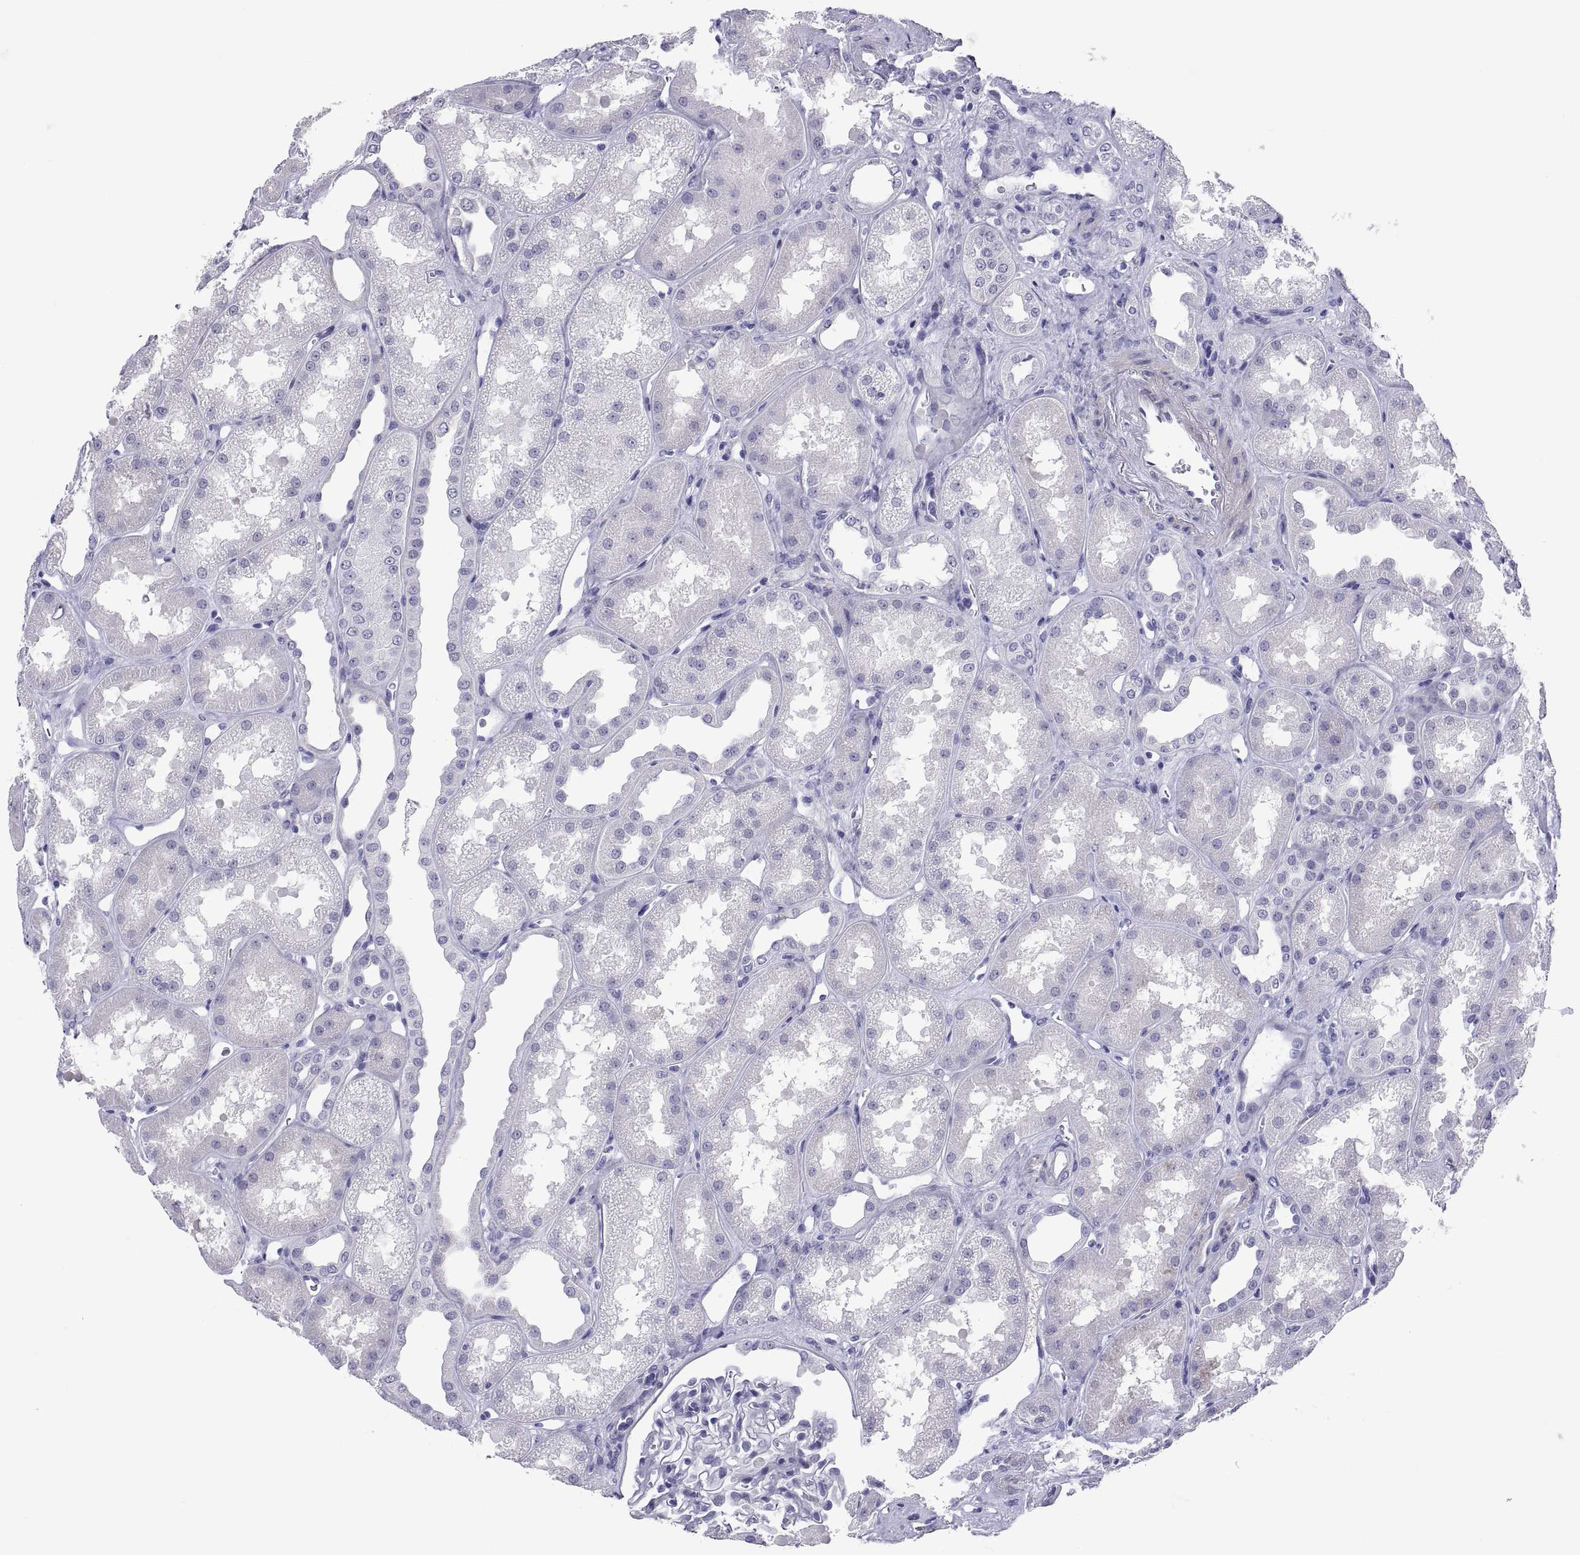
{"staining": {"intensity": "negative", "quantity": "none", "location": "none"}, "tissue": "kidney", "cell_type": "Cells in glomeruli", "image_type": "normal", "snomed": [{"axis": "morphology", "description": "Normal tissue, NOS"}, {"axis": "topography", "description": "Kidney"}], "caption": "Immunohistochemistry (IHC) of unremarkable kidney displays no positivity in cells in glomeruli.", "gene": "CHCT1", "patient": {"sex": "male", "age": 61}}